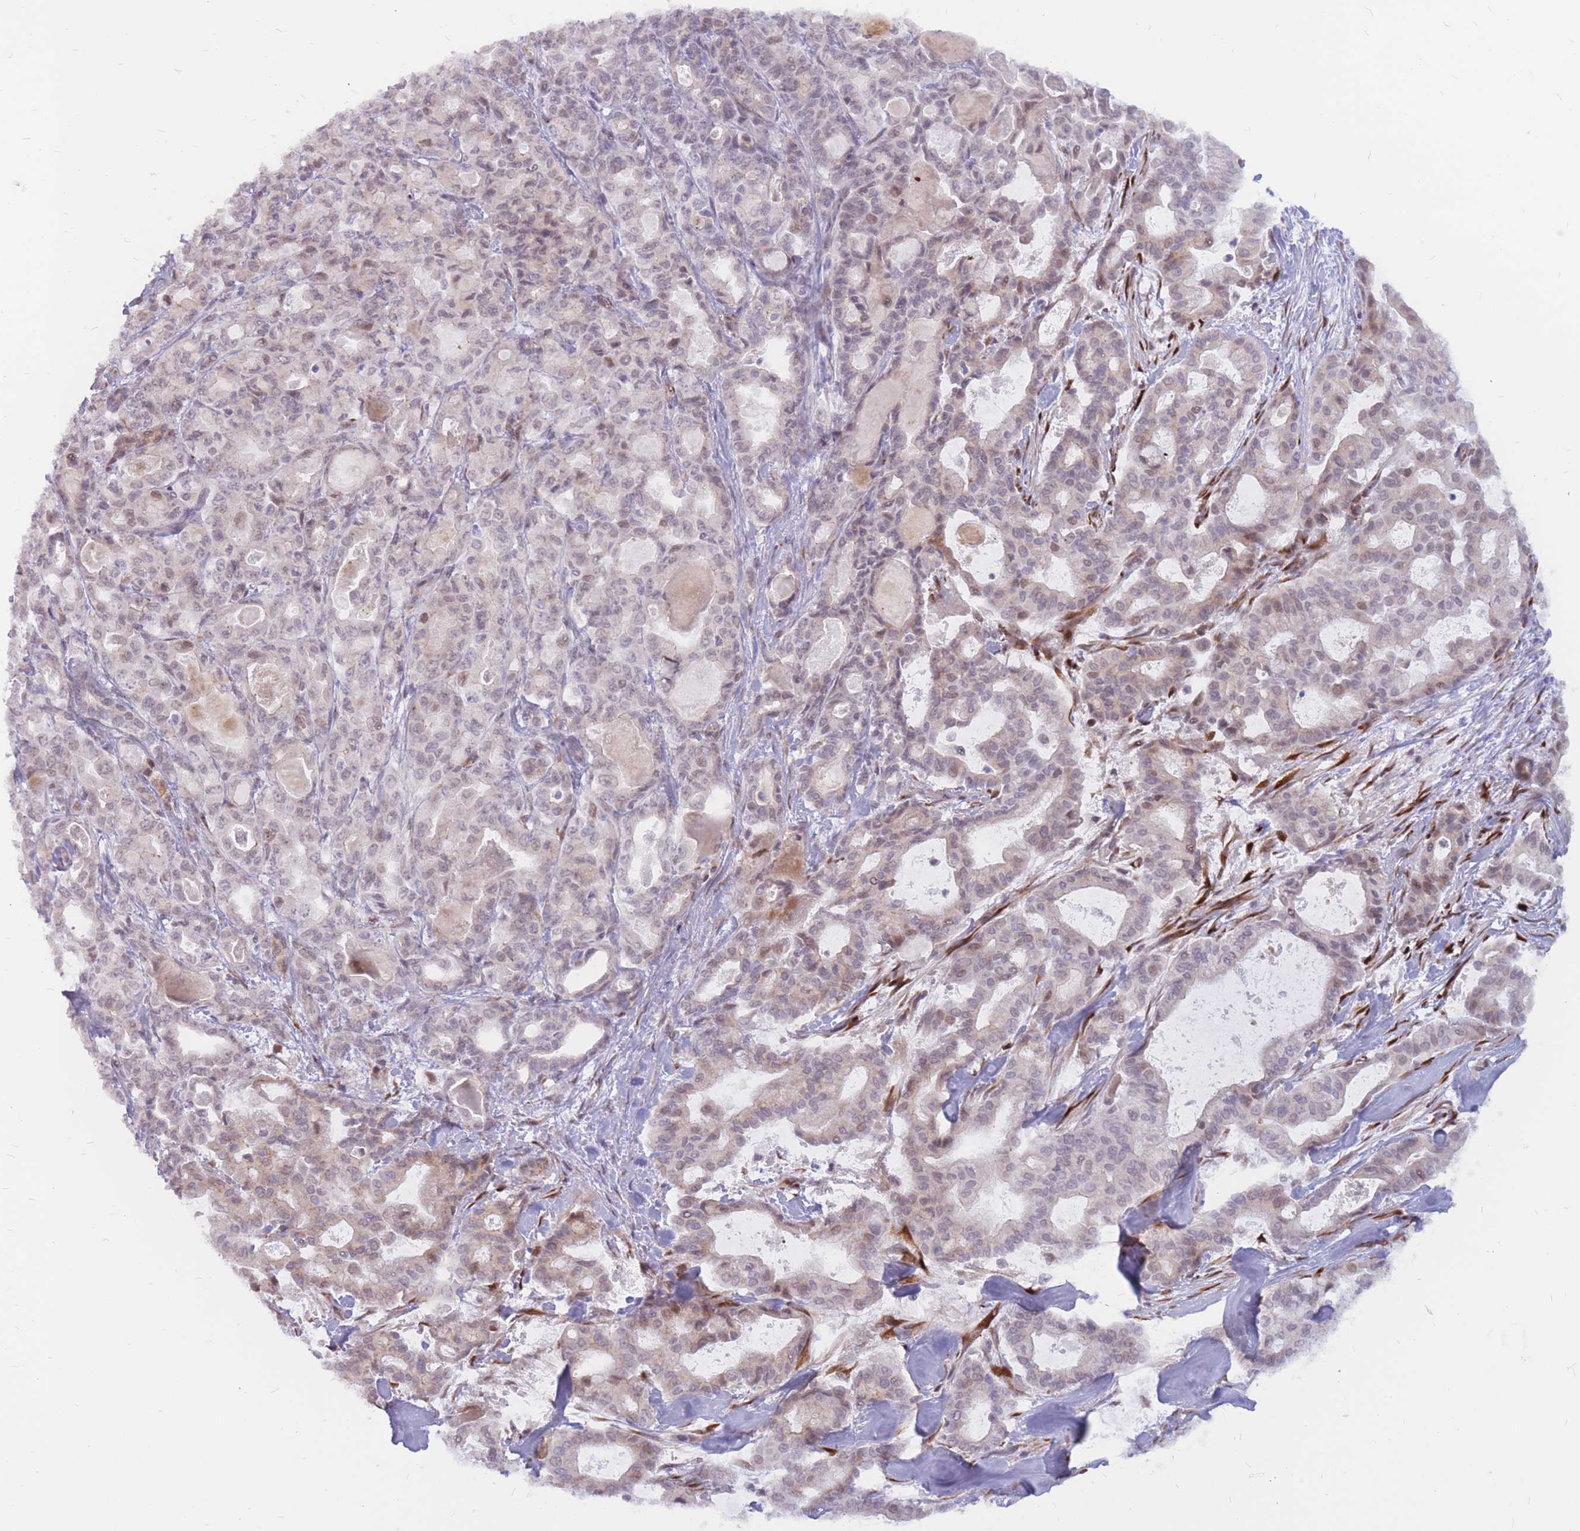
{"staining": {"intensity": "weak", "quantity": "<25%", "location": "cytoplasmic/membranous"}, "tissue": "pancreatic cancer", "cell_type": "Tumor cells", "image_type": "cancer", "snomed": [{"axis": "morphology", "description": "Adenocarcinoma, NOS"}, {"axis": "topography", "description": "Pancreas"}], "caption": "Protein analysis of adenocarcinoma (pancreatic) shows no significant positivity in tumor cells.", "gene": "ADD2", "patient": {"sex": "male", "age": 63}}